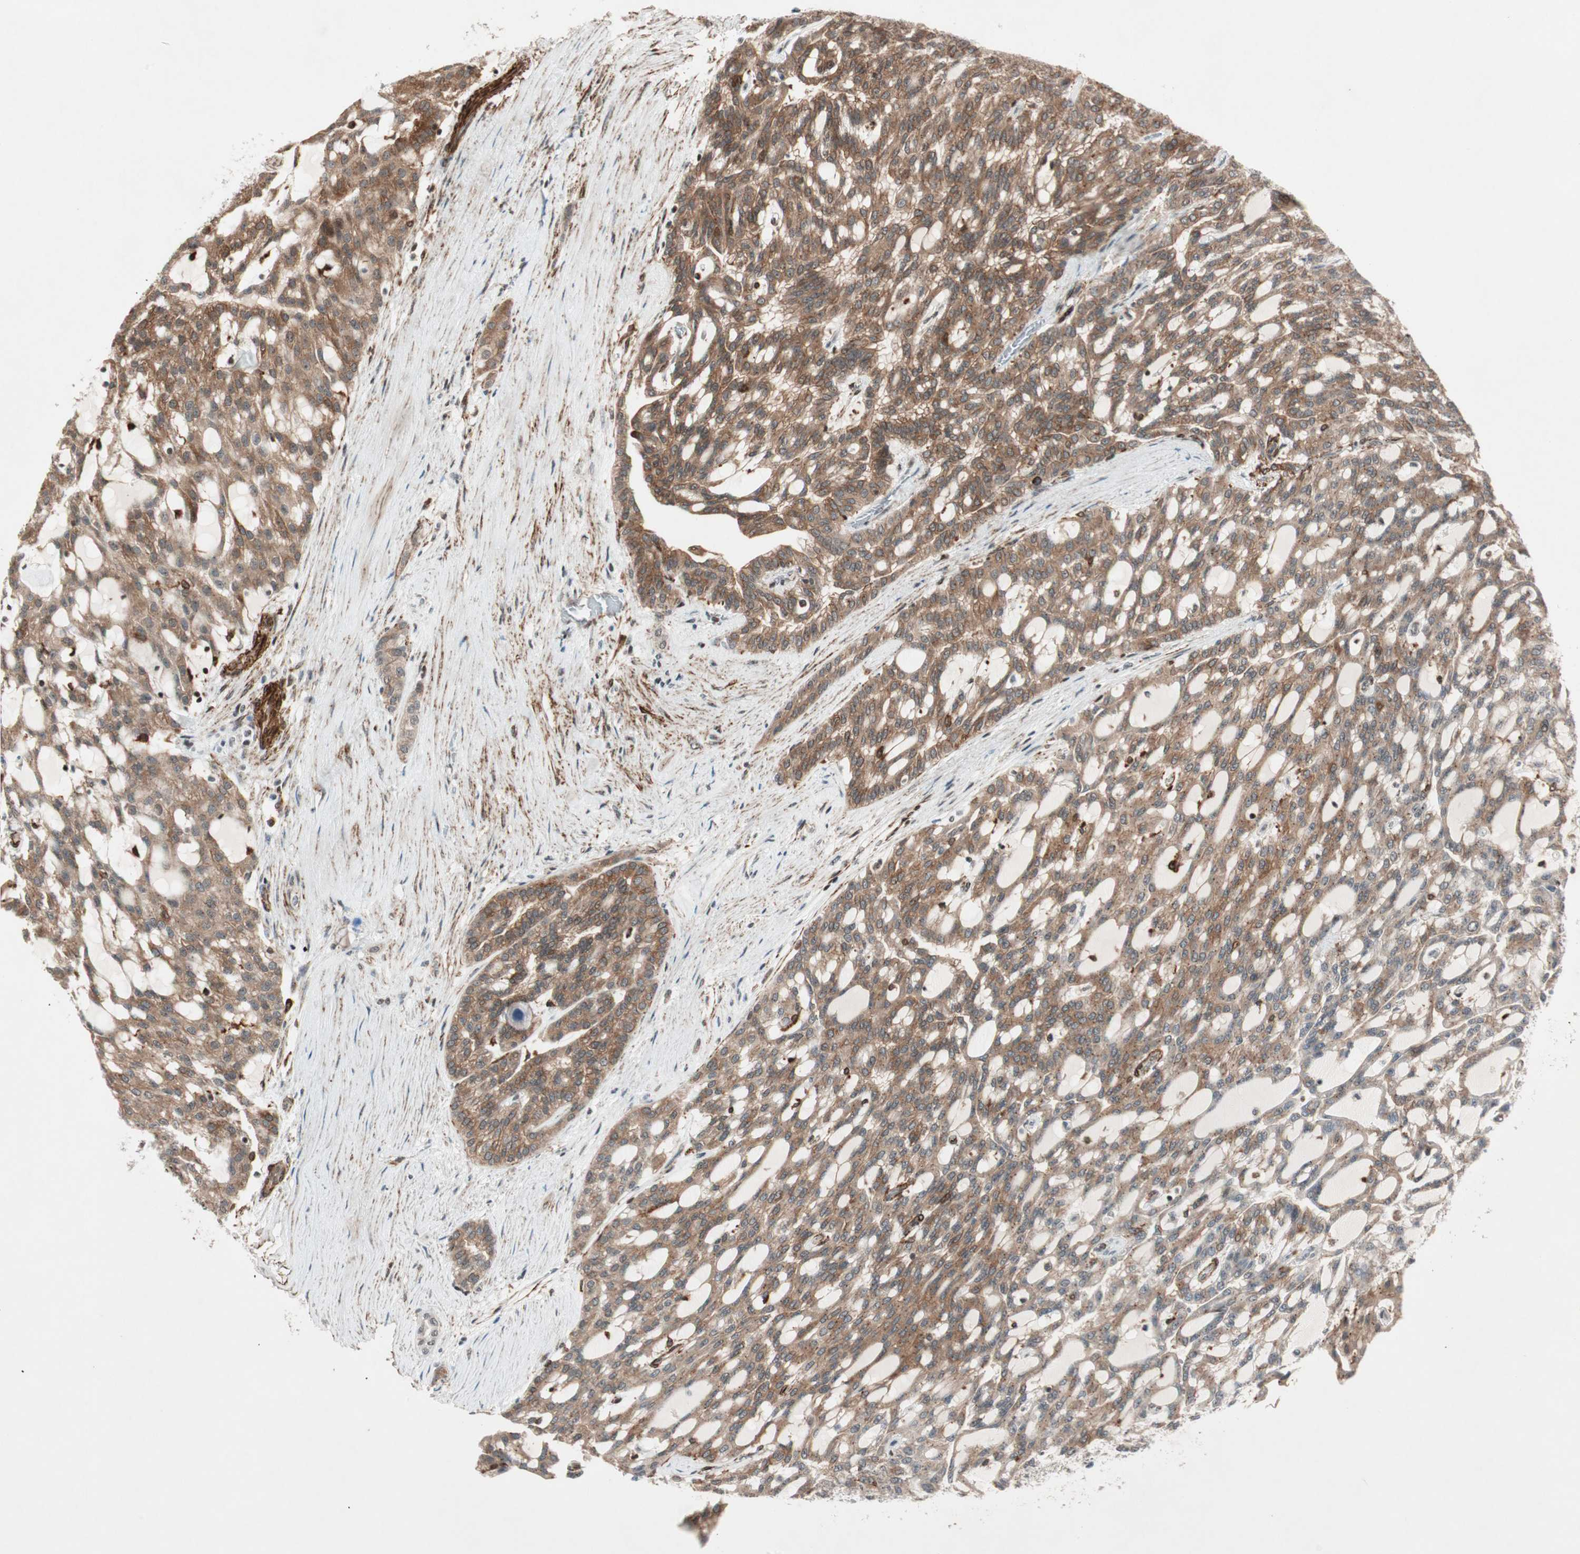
{"staining": {"intensity": "moderate", "quantity": ">75%", "location": "cytoplasmic/membranous"}, "tissue": "renal cancer", "cell_type": "Tumor cells", "image_type": "cancer", "snomed": [{"axis": "morphology", "description": "Adenocarcinoma, NOS"}, {"axis": "topography", "description": "Kidney"}], "caption": "Immunohistochemistry (IHC) photomicrograph of neoplastic tissue: human adenocarcinoma (renal) stained using immunohistochemistry exhibits medium levels of moderate protein expression localized specifically in the cytoplasmic/membranous of tumor cells, appearing as a cytoplasmic/membranous brown color.", "gene": "CDK19", "patient": {"sex": "male", "age": 63}}